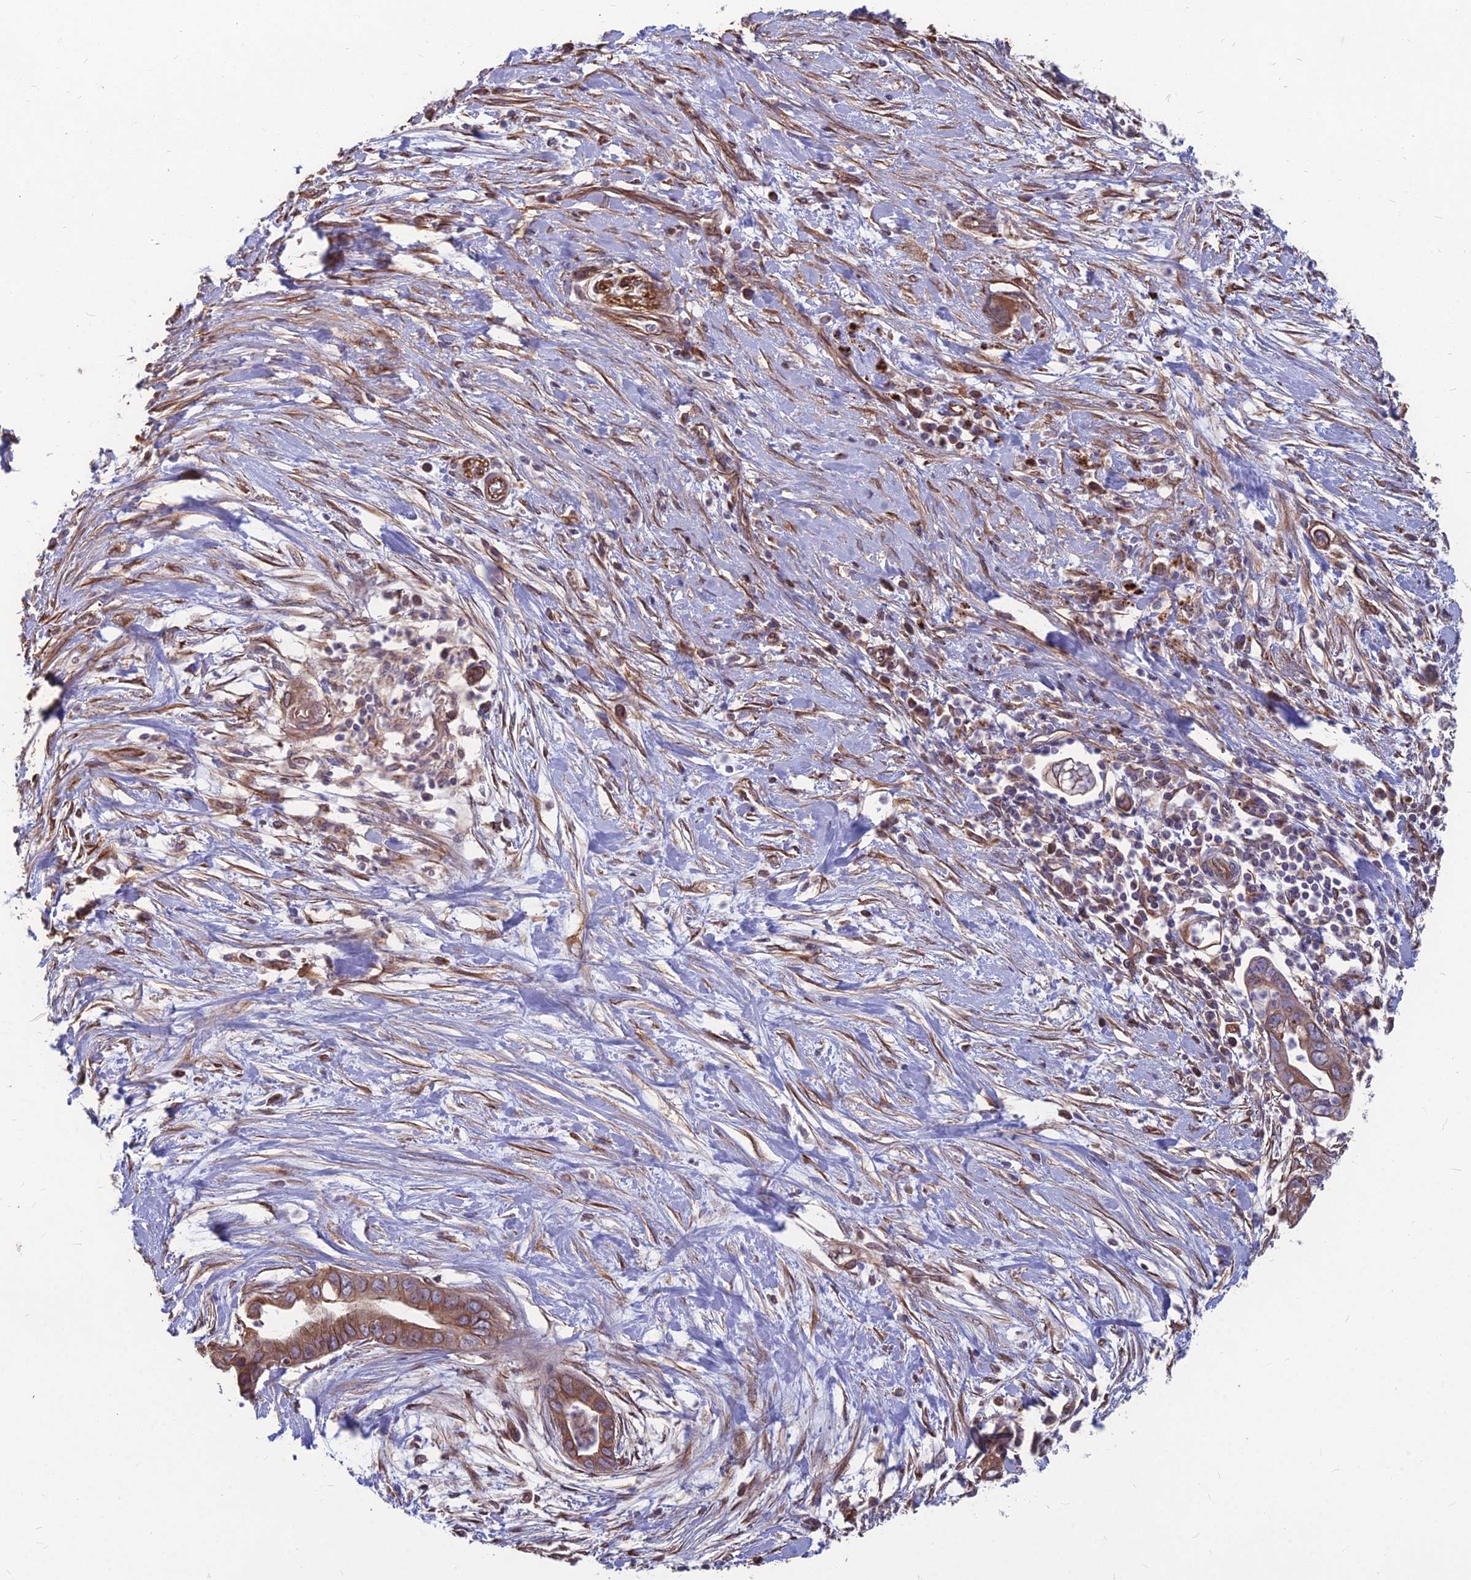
{"staining": {"intensity": "moderate", "quantity": "25%-75%", "location": "cytoplasmic/membranous"}, "tissue": "pancreatic cancer", "cell_type": "Tumor cells", "image_type": "cancer", "snomed": [{"axis": "morphology", "description": "Adenocarcinoma, NOS"}, {"axis": "topography", "description": "Pancreas"}], "caption": "Immunohistochemical staining of human pancreatic cancer (adenocarcinoma) exhibits medium levels of moderate cytoplasmic/membranous positivity in about 25%-75% of tumor cells. (Brightfield microscopy of DAB IHC at high magnification).", "gene": "LSM6", "patient": {"sex": "male", "age": 75}}